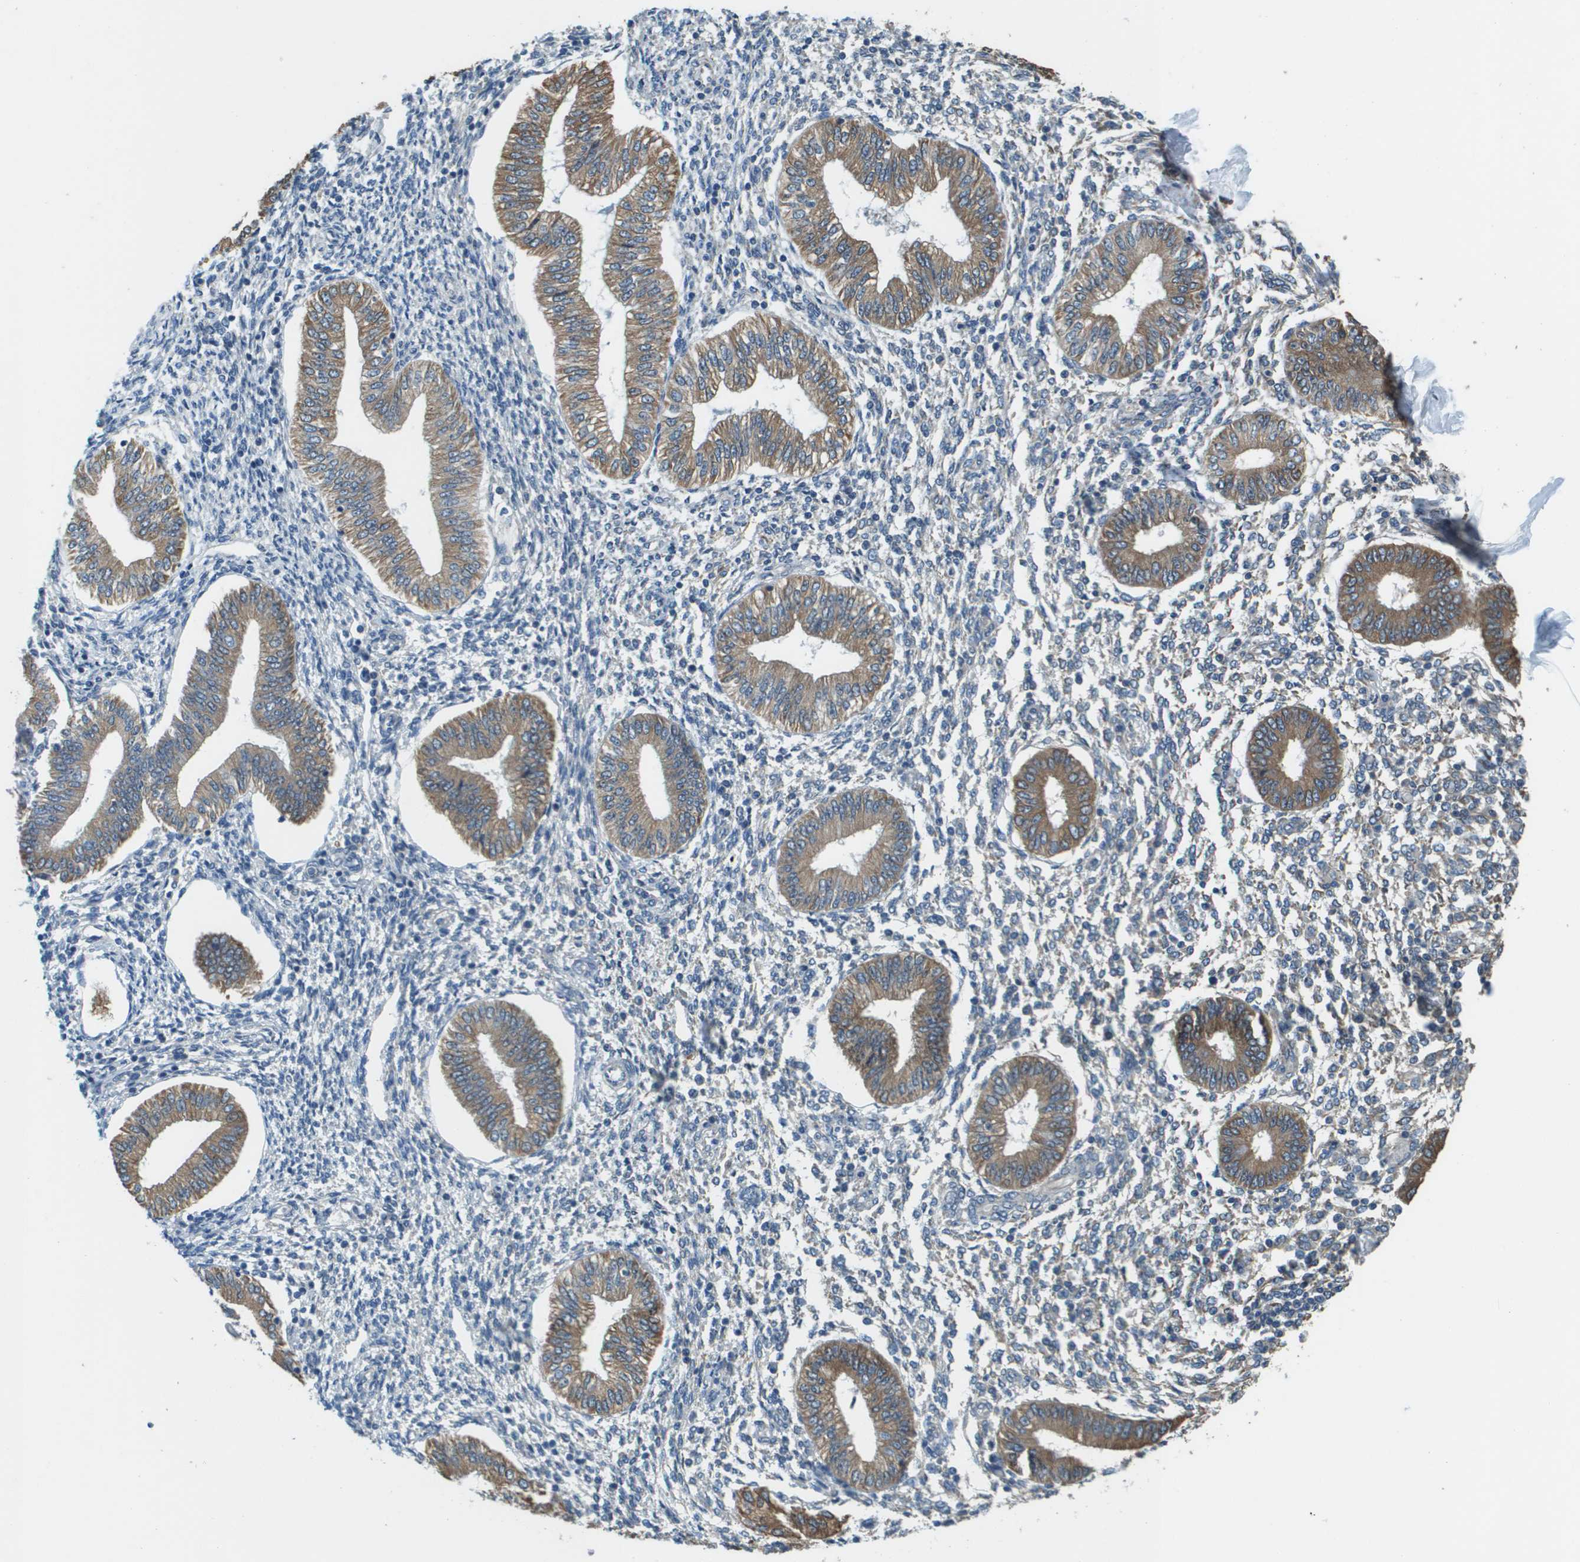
{"staining": {"intensity": "negative", "quantity": "none", "location": "none"}, "tissue": "endometrium", "cell_type": "Cells in endometrial stroma", "image_type": "normal", "snomed": [{"axis": "morphology", "description": "Normal tissue, NOS"}, {"axis": "topography", "description": "Endometrium"}], "caption": "This is an IHC micrograph of unremarkable human endometrium. There is no staining in cells in endometrial stroma.", "gene": "SAMSN1", "patient": {"sex": "female", "age": 50}}